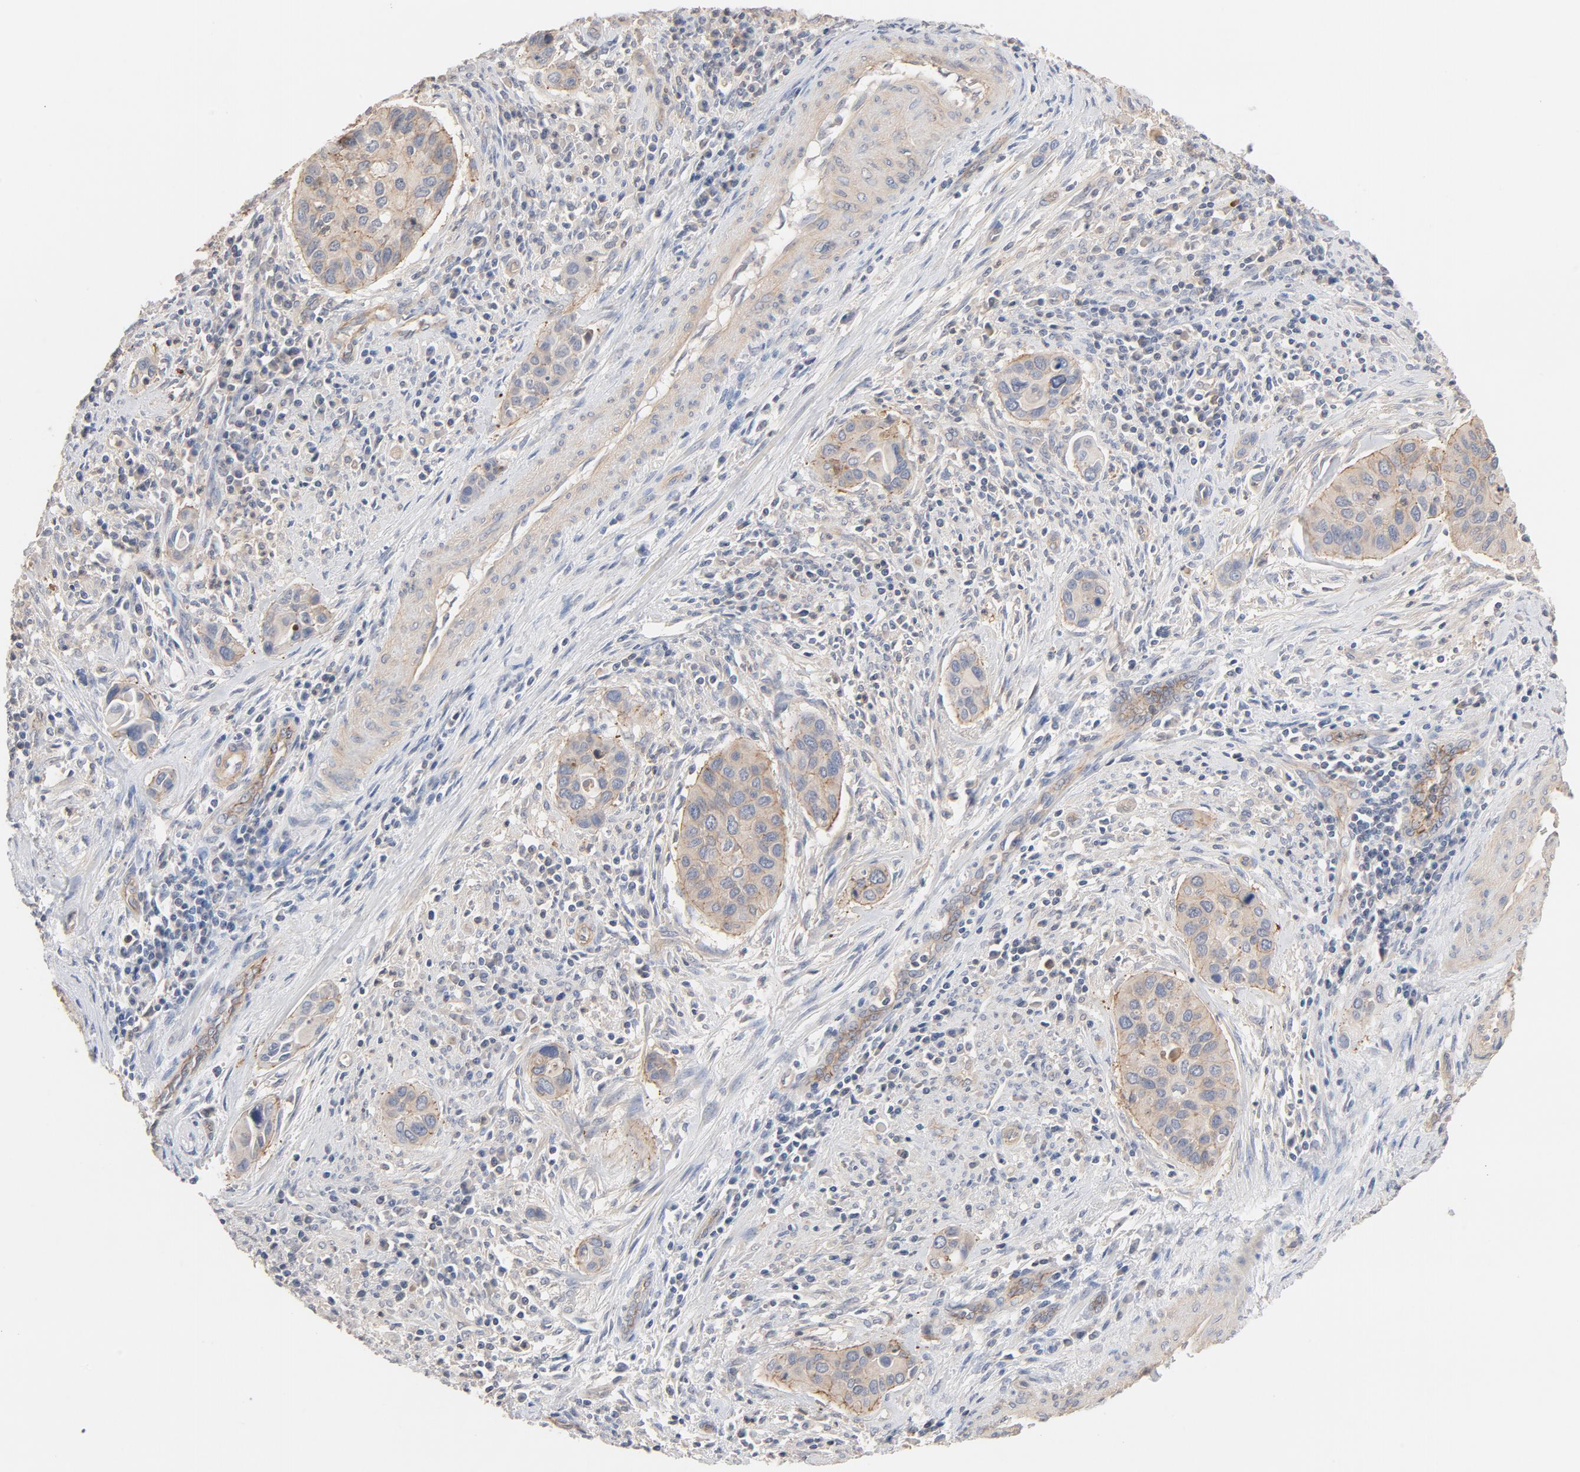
{"staining": {"intensity": "strong", "quantity": ">75%", "location": "cytoplasmic/membranous"}, "tissue": "cervical cancer", "cell_type": "Tumor cells", "image_type": "cancer", "snomed": [{"axis": "morphology", "description": "Adenocarcinoma, NOS"}, {"axis": "topography", "description": "Cervix"}], "caption": "Strong cytoplasmic/membranous staining is identified in about >75% of tumor cells in cervical cancer.", "gene": "STRN3", "patient": {"sex": "female", "age": 29}}